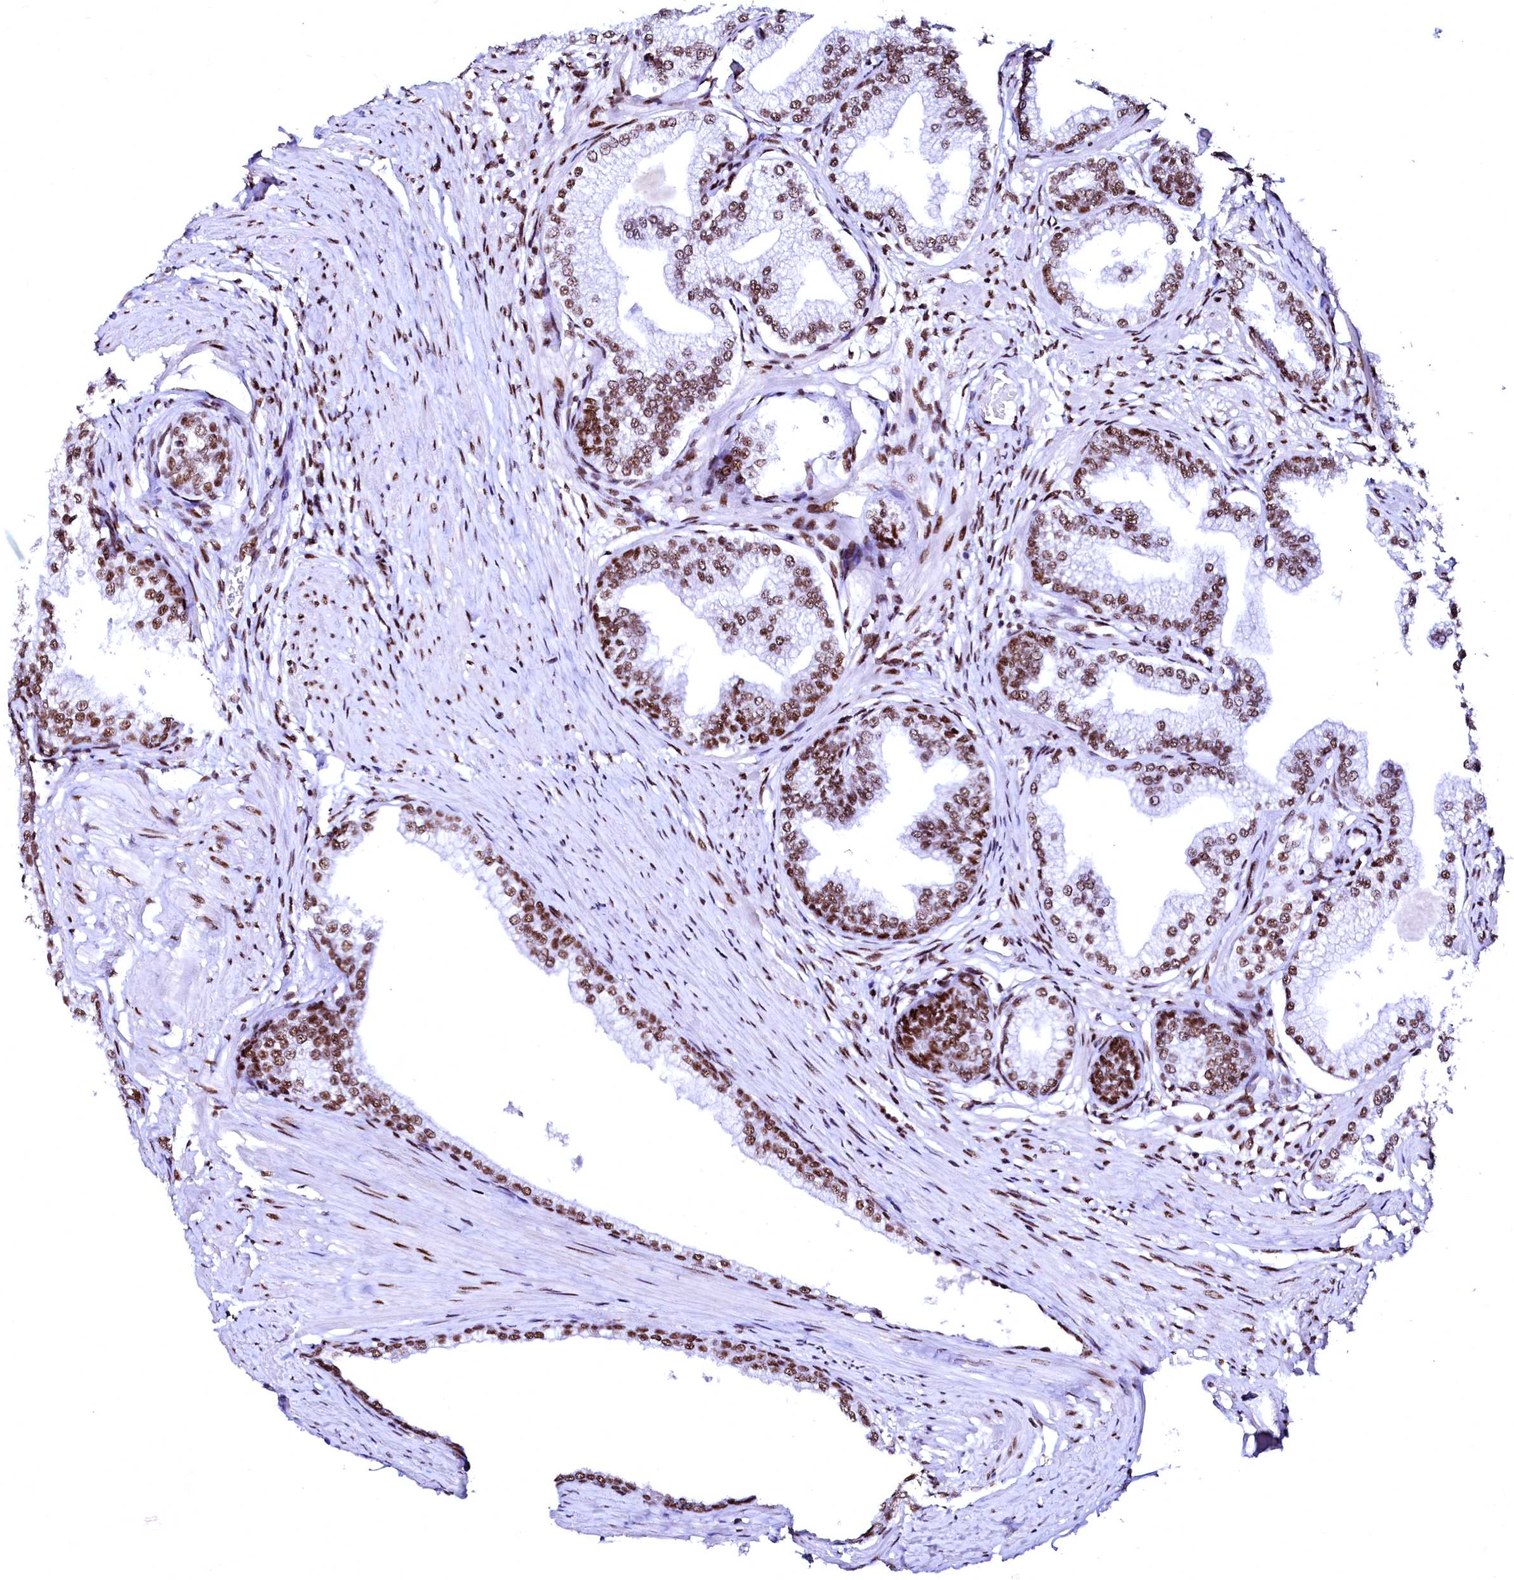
{"staining": {"intensity": "strong", "quantity": ">75%", "location": "nuclear"}, "tissue": "prostate", "cell_type": "Glandular cells", "image_type": "normal", "snomed": [{"axis": "morphology", "description": "Normal tissue, NOS"}, {"axis": "morphology", "description": "Urothelial carcinoma, Low grade"}, {"axis": "topography", "description": "Urinary bladder"}, {"axis": "topography", "description": "Prostate"}], "caption": "IHC staining of normal prostate, which shows high levels of strong nuclear staining in approximately >75% of glandular cells indicating strong nuclear protein positivity. The staining was performed using DAB (brown) for protein detection and nuclei were counterstained in hematoxylin (blue).", "gene": "CPSF6", "patient": {"sex": "male", "age": 60}}